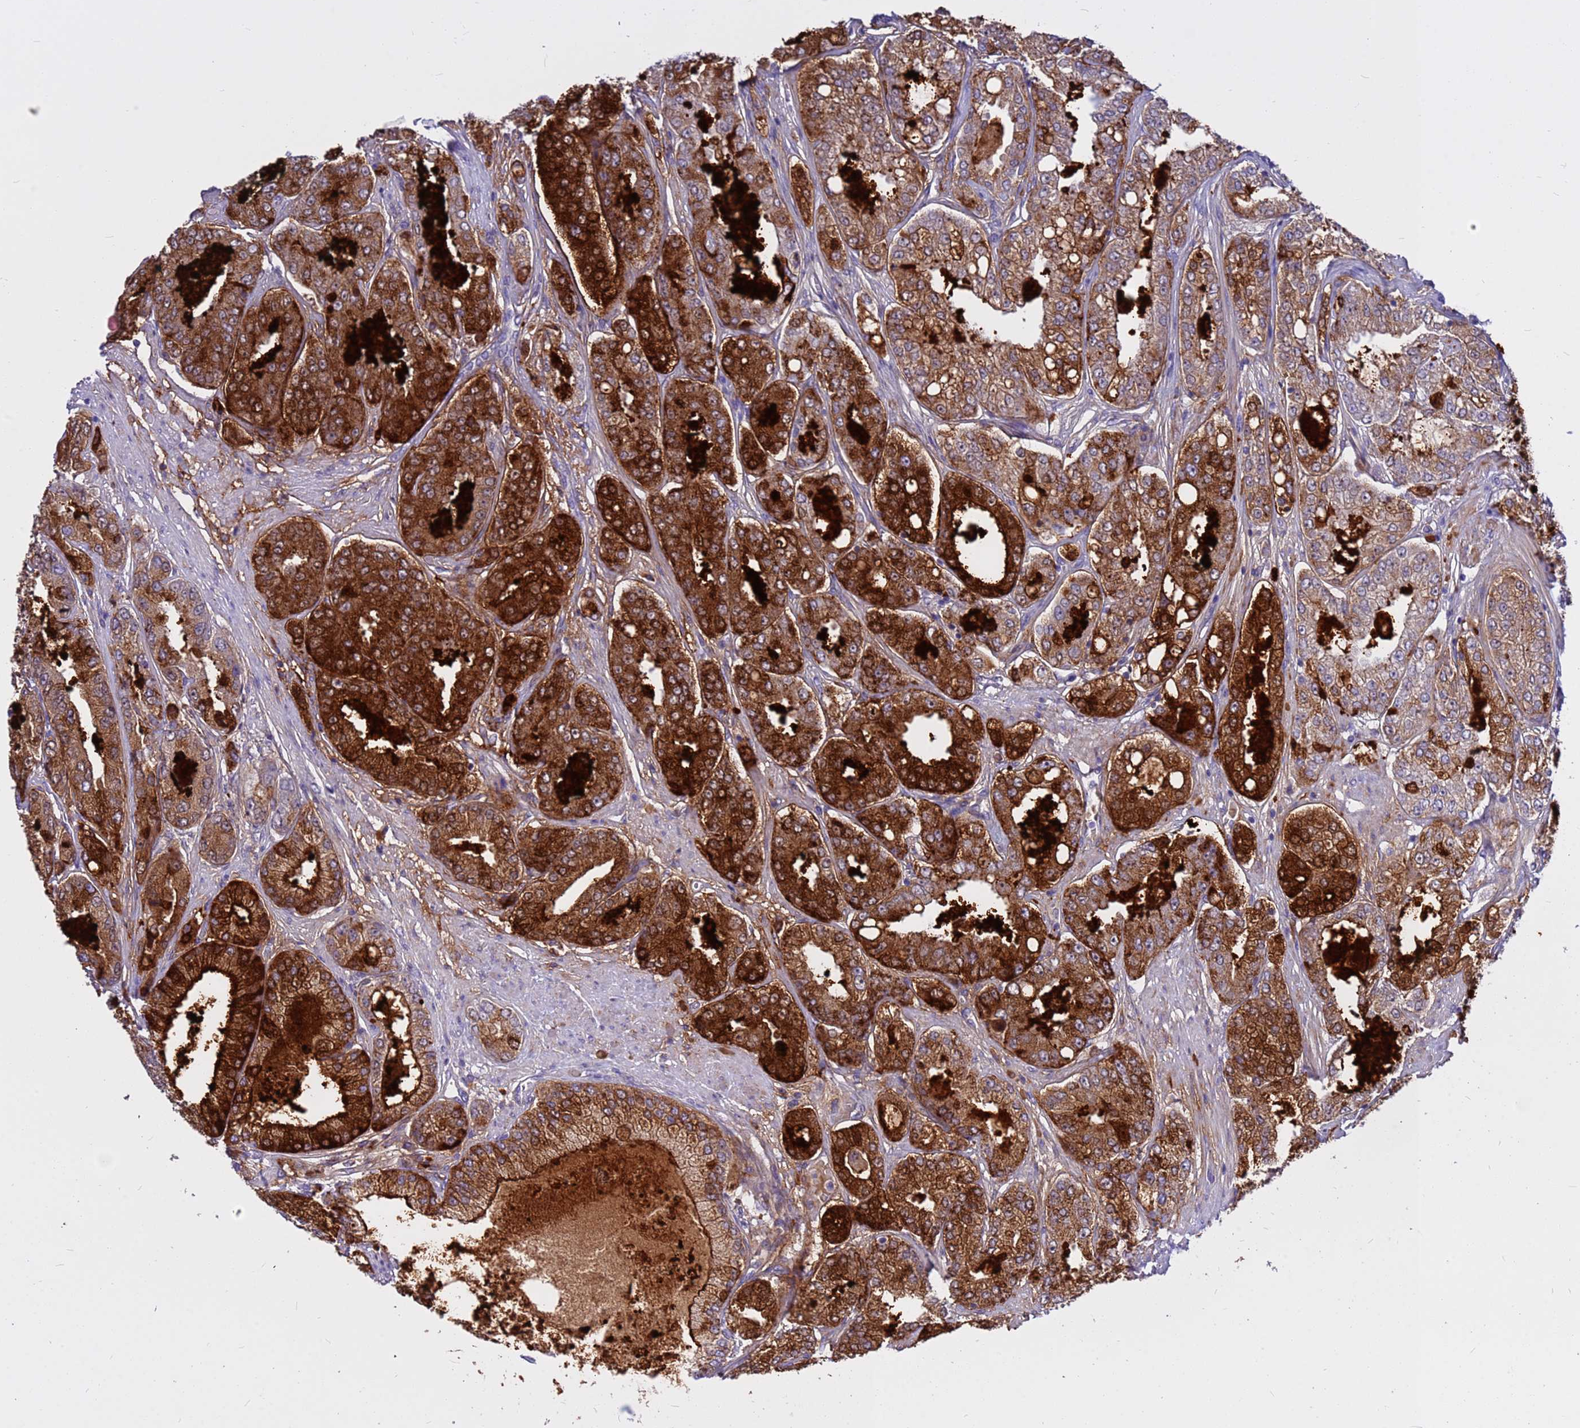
{"staining": {"intensity": "strong", "quantity": ">75%", "location": "cytoplasmic/membranous"}, "tissue": "prostate cancer", "cell_type": "Tumor cells", "image_type": "cancer", "snomed": [{"axis": "morphology", "description": "Adenocarcinoma, High grade"}, {"axis": "topography", "description": "Prostate"}], "caption": "Immunohistochemistry photomicrograph of neoplastic tissue: human prostate cancer stained using immunohistochemistry (IHC) exhibits high levels of strong protein expression localized specifically in the cytoplasmic/membranous of tumor cells, appearing as a cytoplasmic/membranous brown color.", "gene": "DMRTC2", "patient": {"sex": "male", "age": 71}}